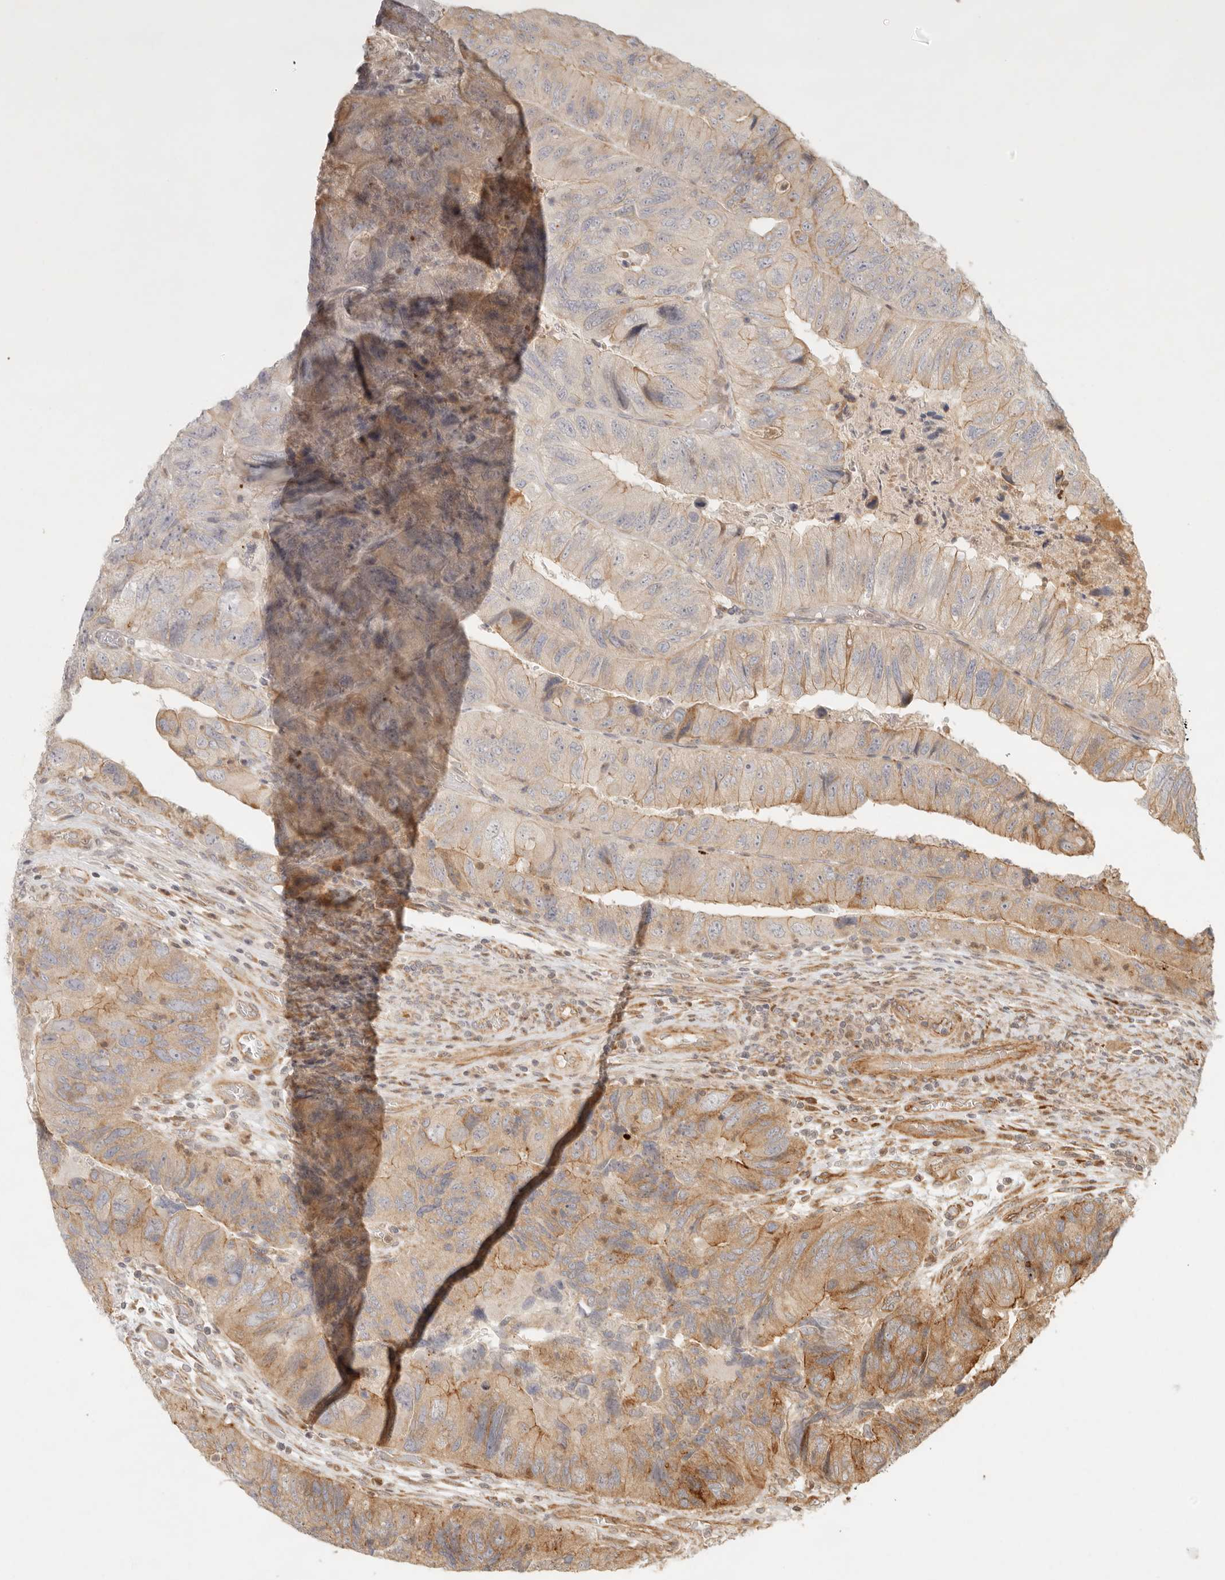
{"staining": {"intensity": "moderate", "quantity": "25%-75%", "location": "cytoplasmic/membranous"}, "tissue": "colorectal cancer", "cell_type": "Tumor cells", "image_type": "cancer", "snomed": [{"axis": "morphology", "description": "Adenocarcinoma, NOS"}, {"axis": "topography", "description": "Rectum"}], "caption": "Colorectal adenocarcinoma tissue demonstrates moderate cytoplasmic/membranous positivity in about 25%-75% of tumor cells The protein is shown in brown color, while the nuclei are stained blue.", "gene": "KLHL38", "patient": {"sex": "male", "age": 63}}